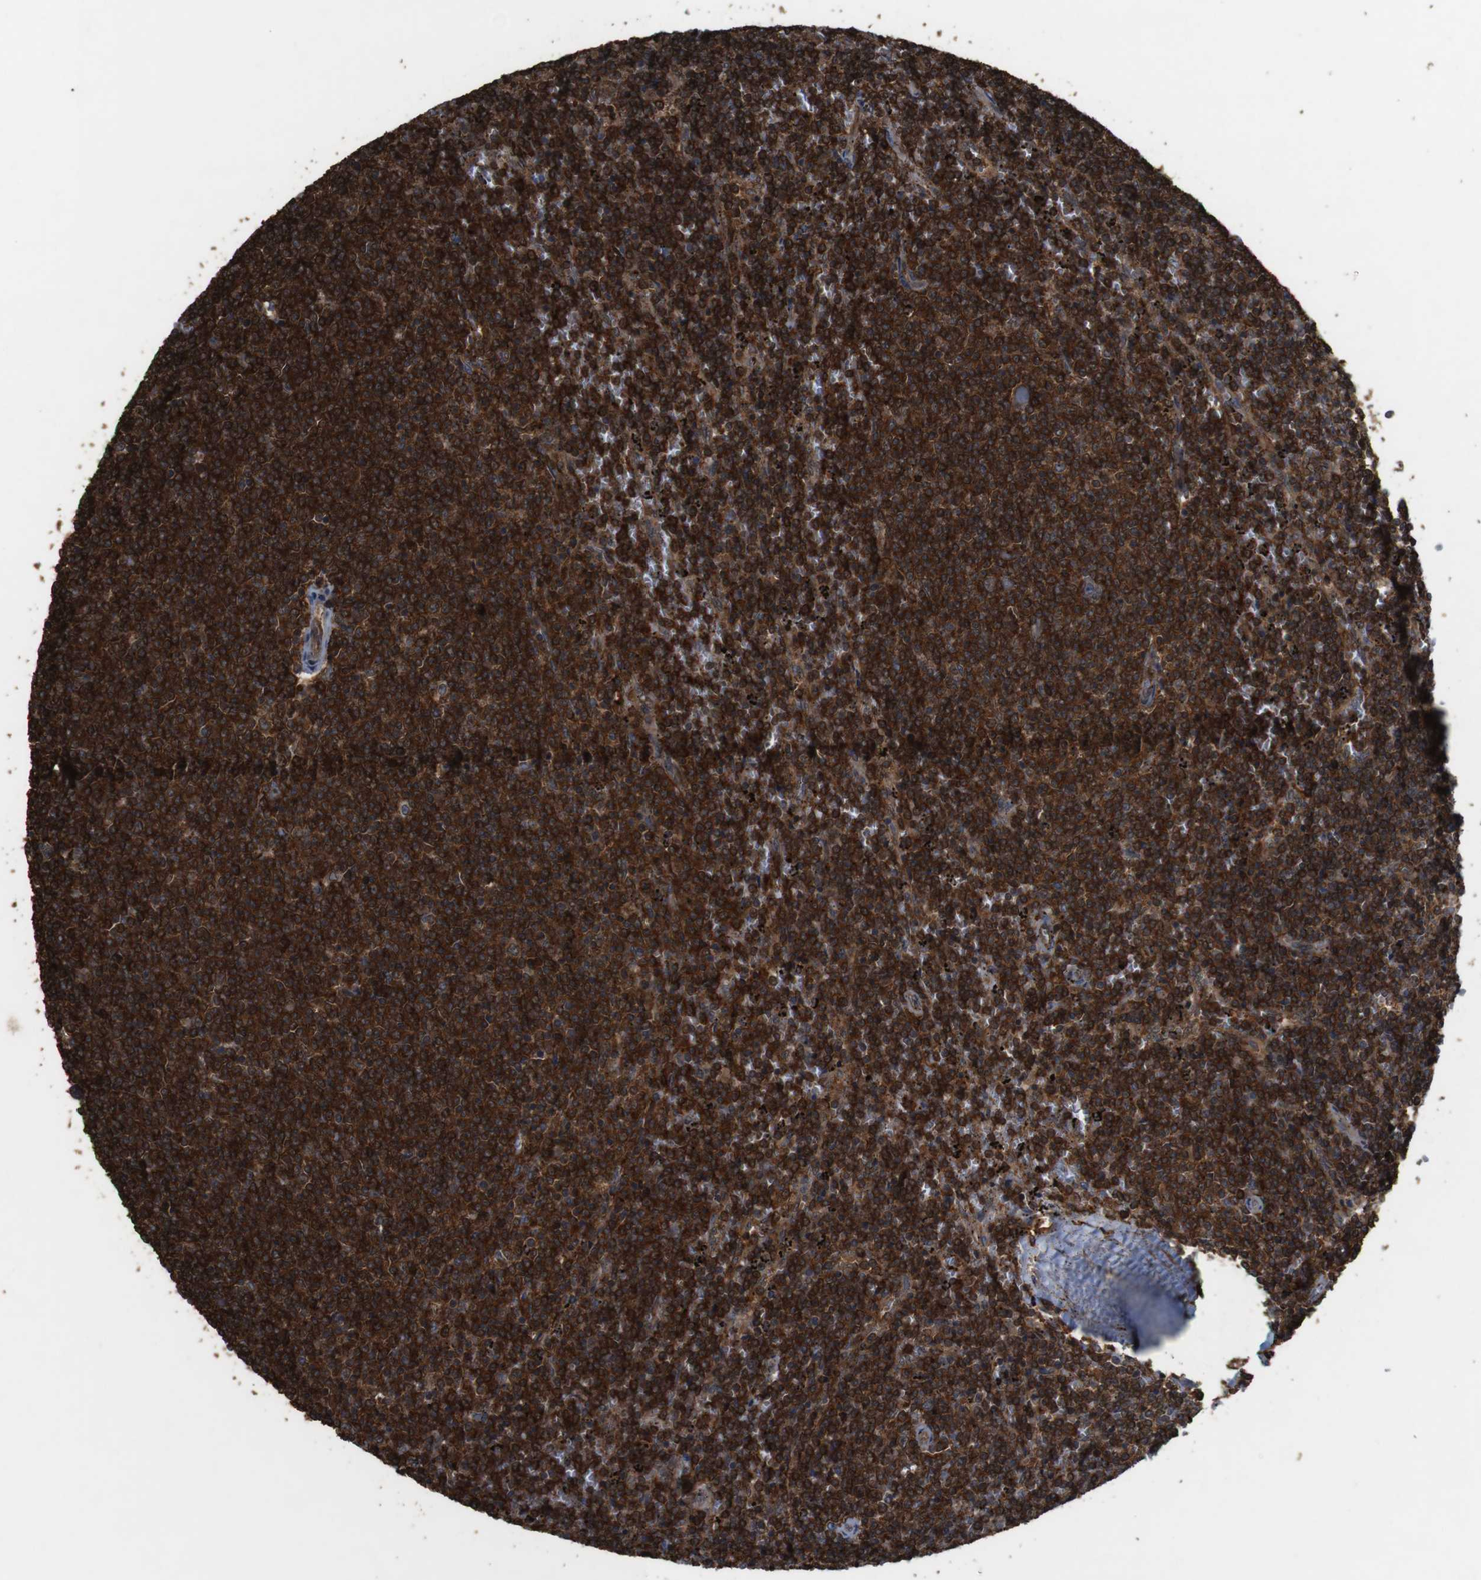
{"staining": {"intensity": "strong", "quantity": ">75%", "location": "cytoplasmic/membranous"}, "tissue": "lymphoma", "cell_type": "Tumor cells", "image_type": "cancer", "snomed": [{"axis": "morphology", "description": "Malignant lymphoma, non-Hodgkin's type, Low grade"}, {"axis": "topography", "description": "Spleen"}], "caption": "Immunohistochemical staining of malignant lymphoma, non-Hodgkin's type (low-grade) displays strong cytoplasmic/membranous protein staining in approximately >75% of tumor cells. The staining is performed using DAB brown chromogen to label protein expression. The nuclei are counter-stained blue using hematoxylin.", "gene": "BAG4", "patient": {"sex": "female", "age": 50}}